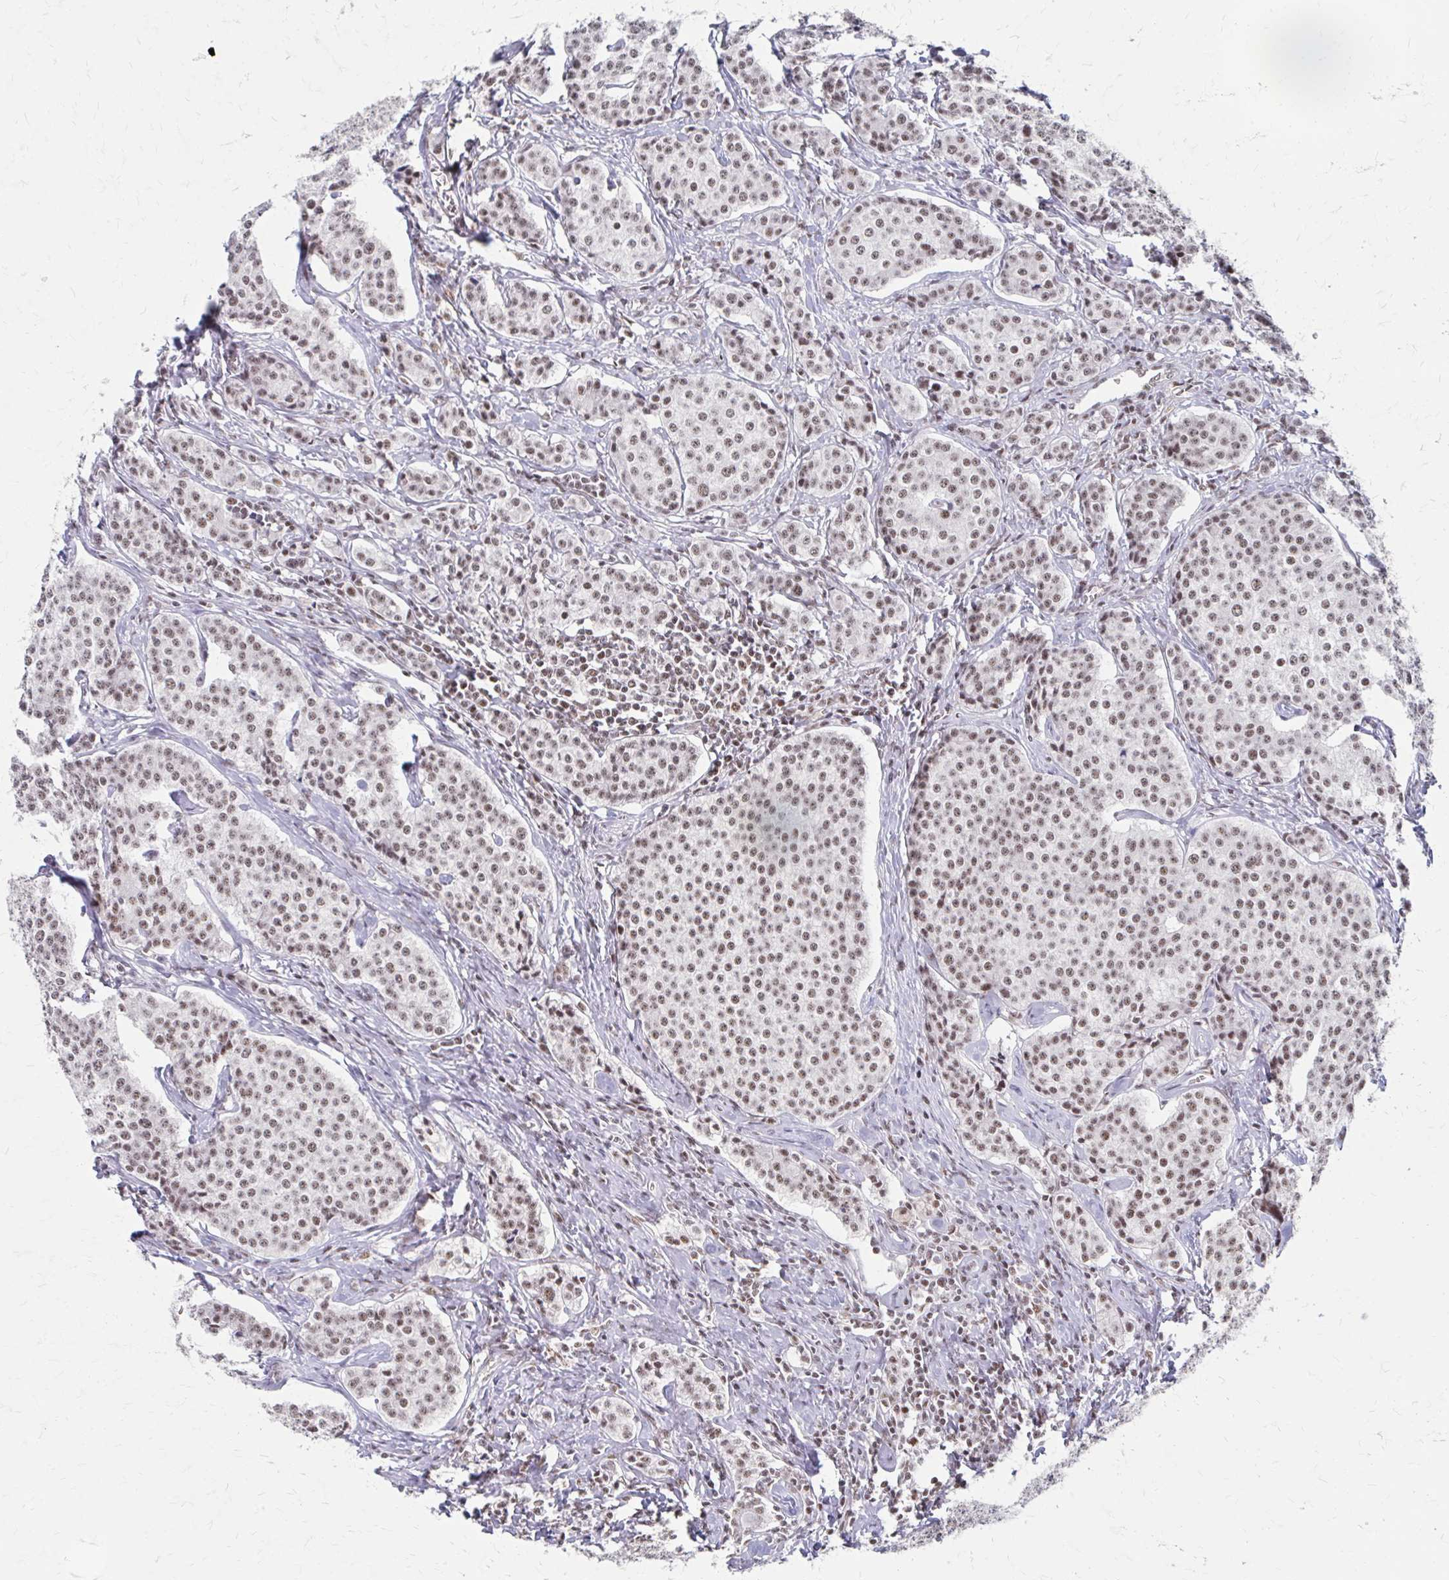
{"staining": {"intensity": "weak", "quantity": ">75%", "location": "nuclear"}, "tissue": "carcinoid", "cell_type": "Tumor cells", "image_type": "cancer", "snomed": [{"axis": "morphology", "description": "Carcinoid, malignant, NOS"}, {"axis": "topography", "description": "Small intestine"}], "caption": "Tumor cells show weak nuclear staining in about >75% of cells in carcinoid.", "gene": "CNKSR3", "patient": {"sex": "female", "age": 64}}